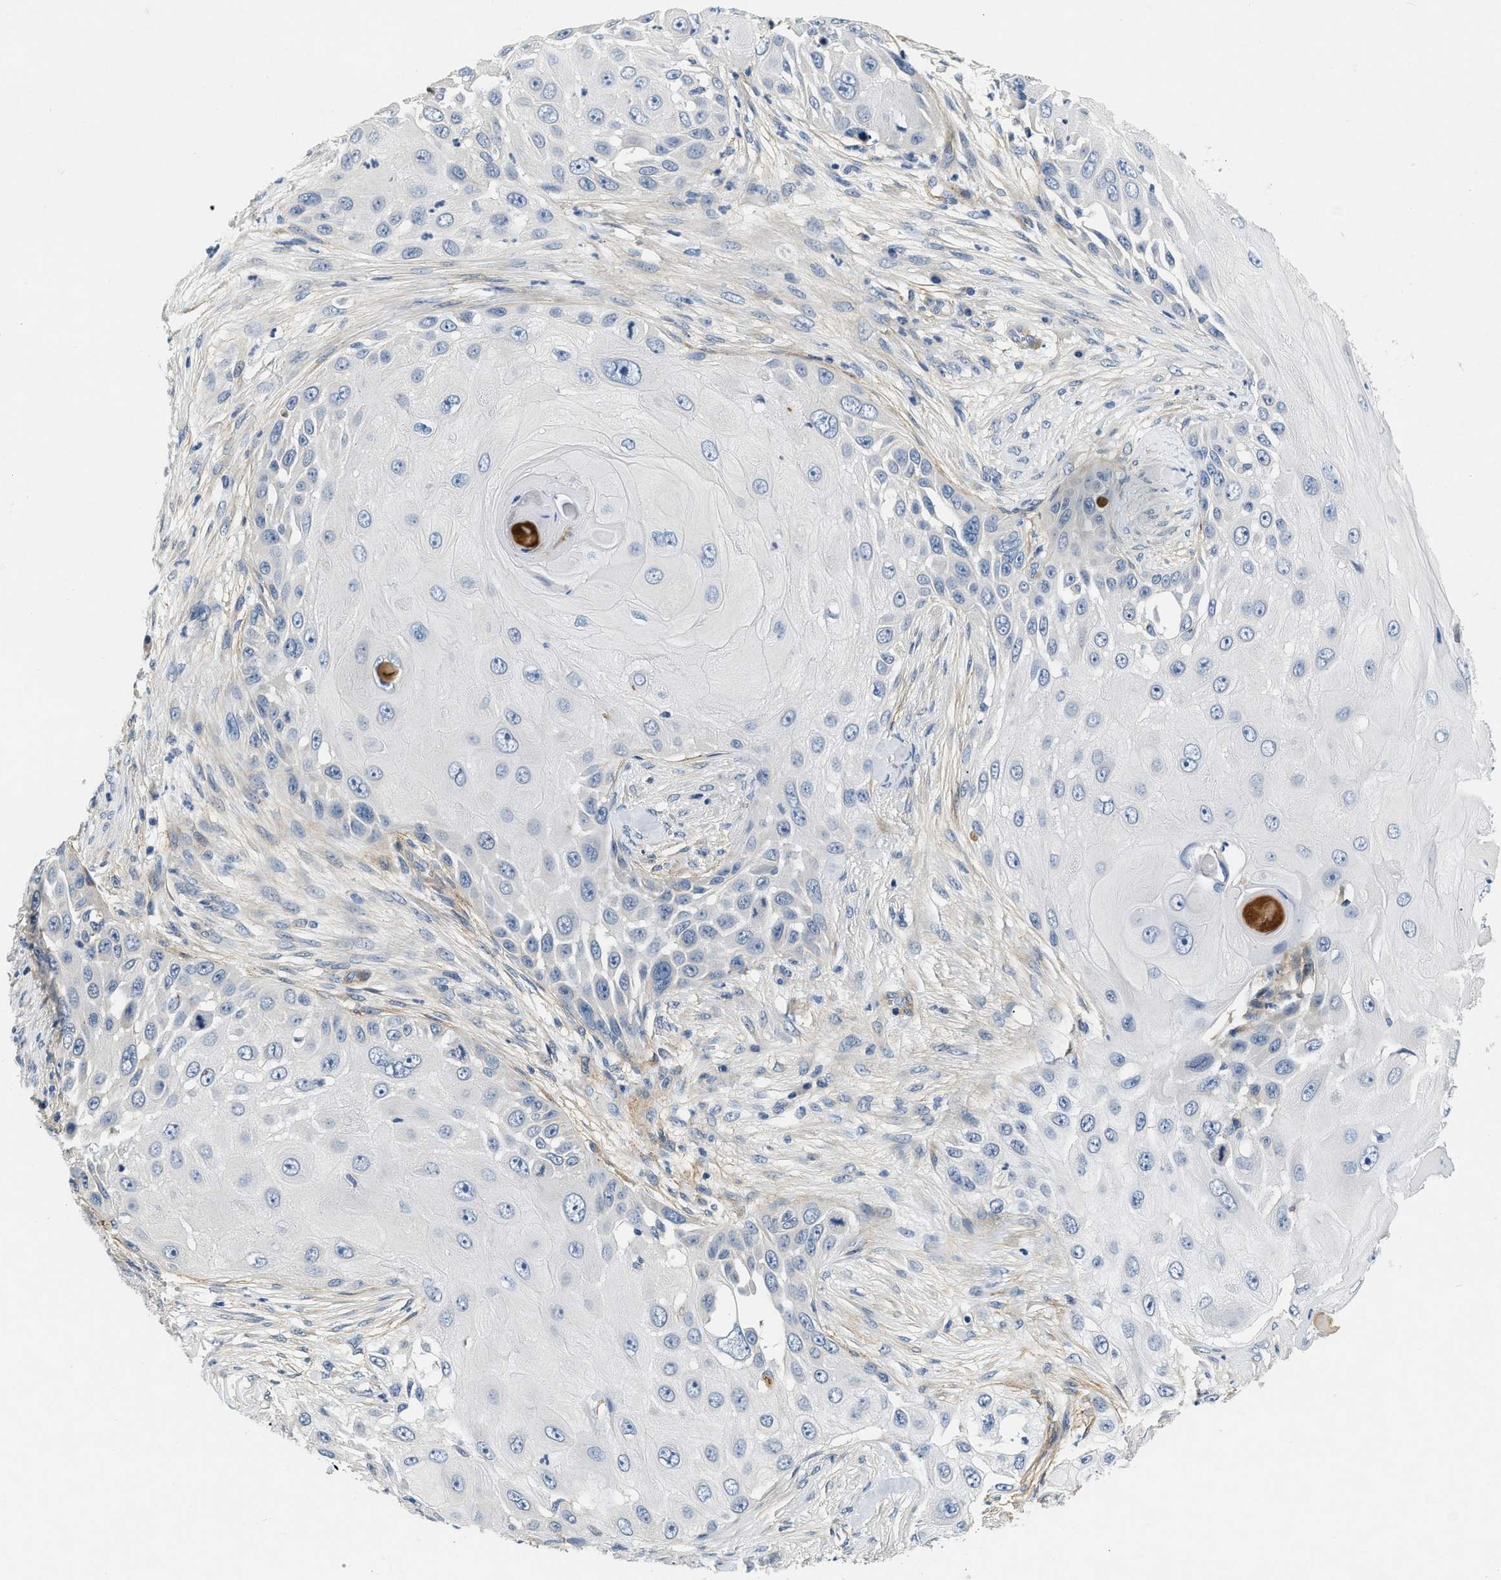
{"staining": {"intensity": "negative", "quantity": "none", "location": "none"}, "tissue": "skin cancer", "cell_type": "Tumor cells", "image_type": "cancer", "snomed": [{"axis": "morphology", "description": "Squamous cell carcinoma, NOS"}, {"axis": "topography", "description": "Skin"}], "caption": "Histopathology image shows no significant protein expression in tumor cells of skin cancer (squamous cell carcinoma).", "gene": "PDGFRA", "patient": {"sex": "female", "age": 44}}